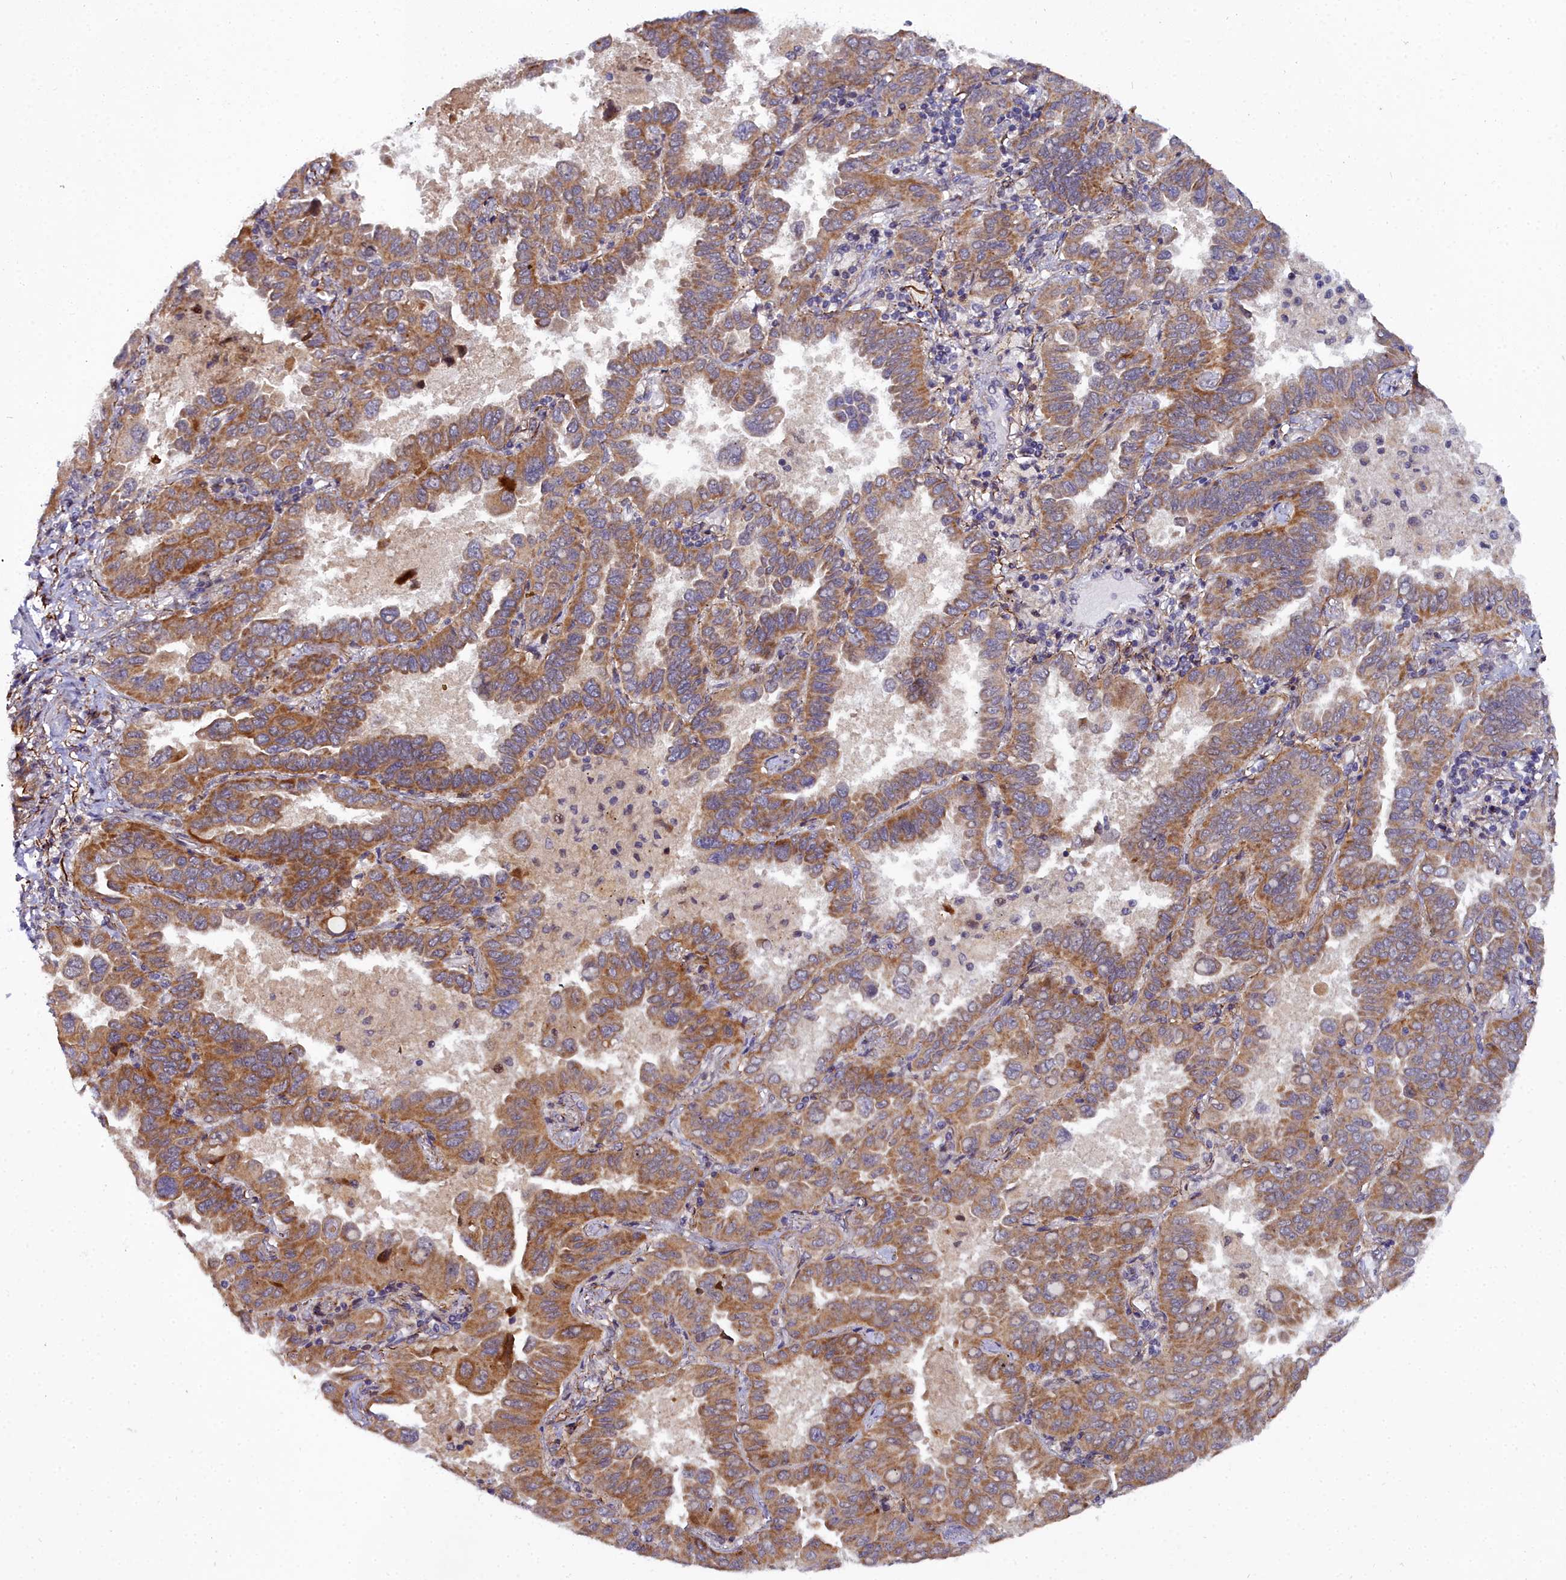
{"staining": {"intensity": "moderate", "quantity": ">75%", "location": "cytoplasmic/membranous"}, "tissue": "lung cancer", "cell_type": "Tumor cells", "image_type": "cancer", "snomed": [{"axis": "morphology", "description": "Adenocarcinoma, NOS"}, {"axis": "topography", "description": "Lung"}], "caption": "Lung adenocarcinoma tissue exhibits moderate cytoplasmic/membranous positivity in about >75% of tumor cells", "gene": "MRPS11", "patient": {"sex": "male", "age": 64}}